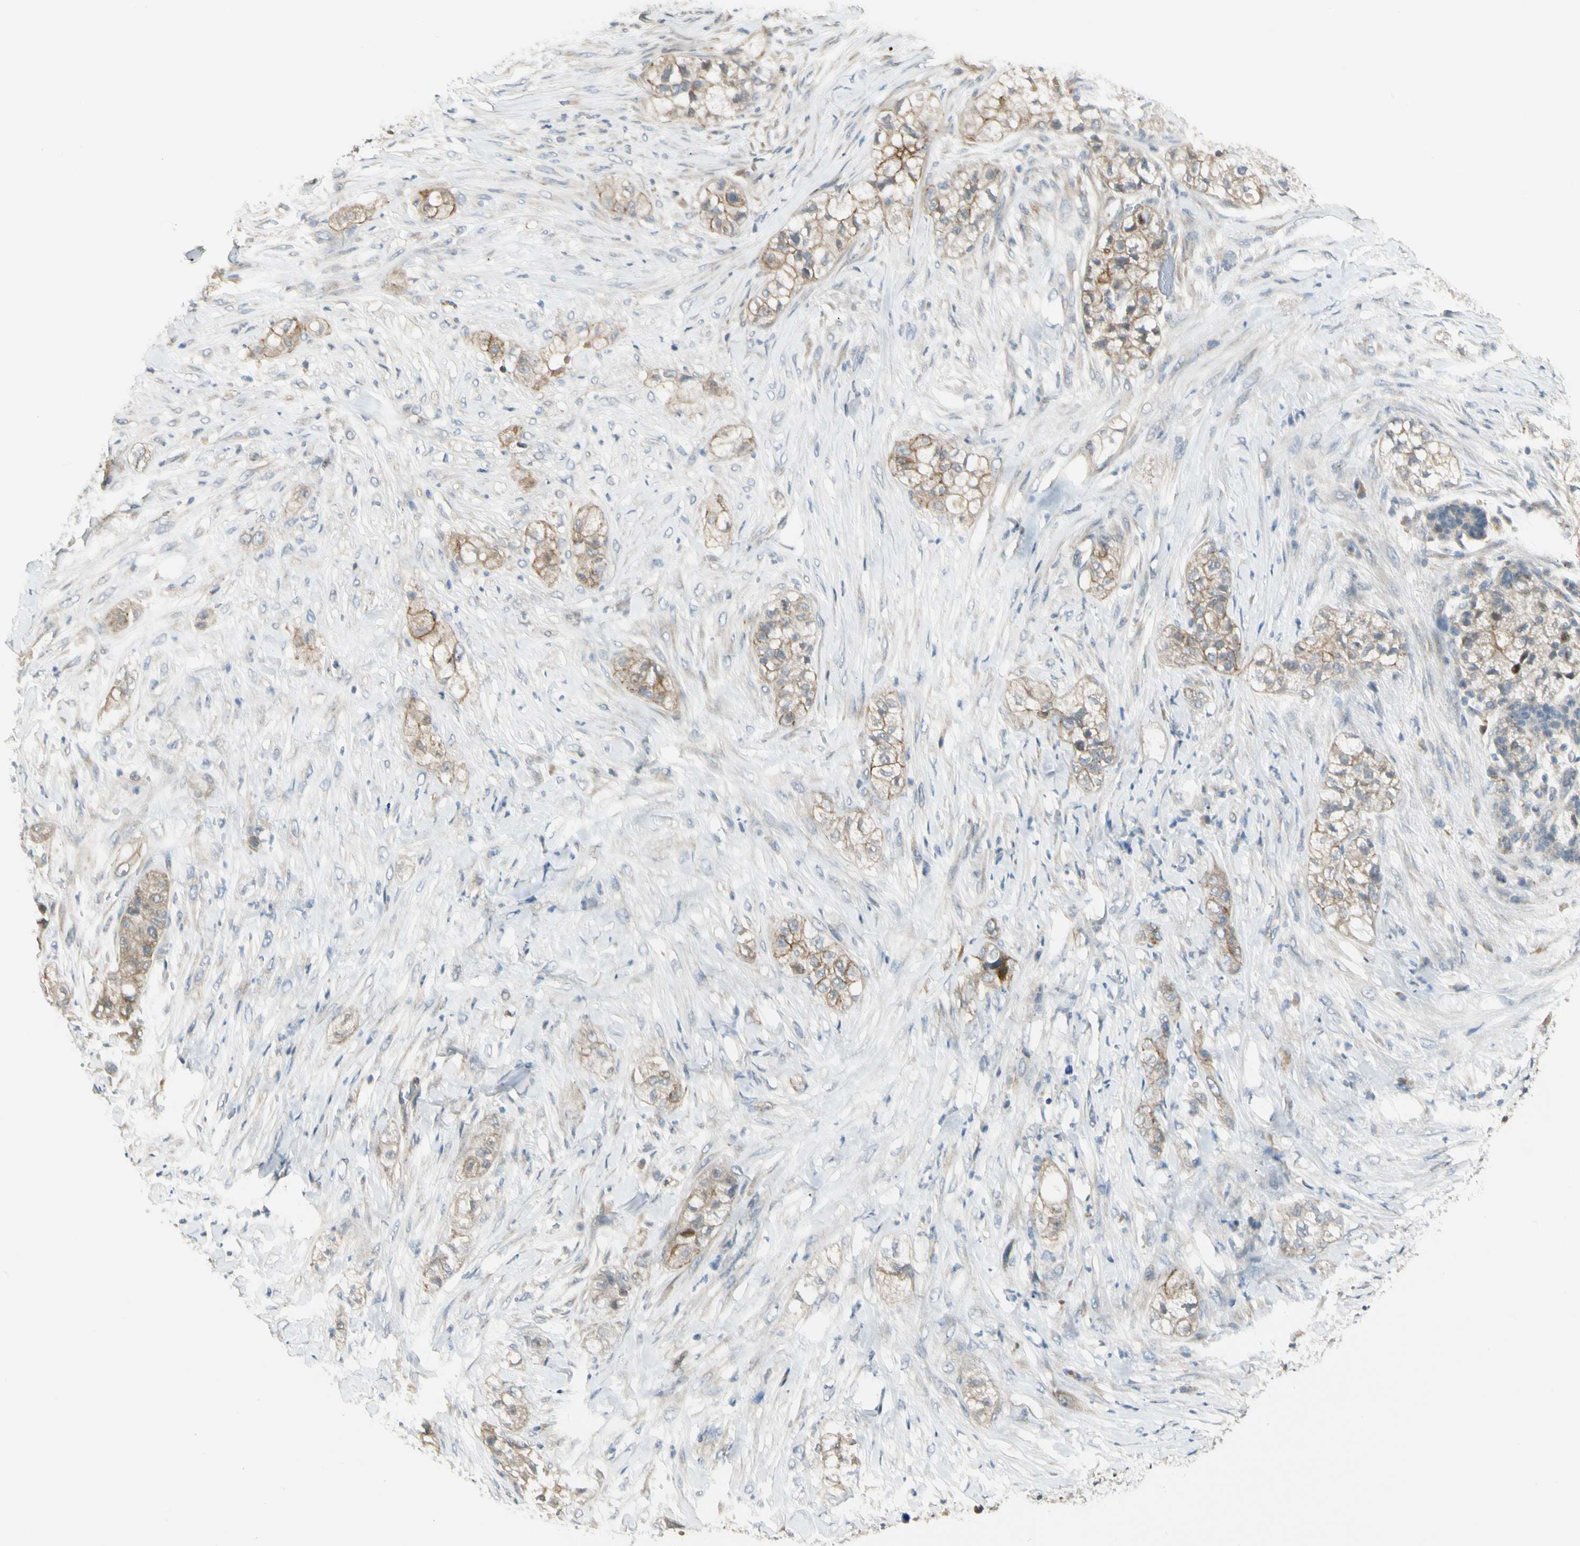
{"staining": {"intensity": "weak", "quantity": ">75%", "location": "cytoplasmic/membranous"}, "tissue": "pancreatic cancer", "cell_type": "Tumor cells", "image_type": "cancer", "snomed": [{"axis": "morphology", "description": "Adenocarcinoma, NOS"}, {"axis": "topography", "description": "Pancreas"}], "caption": "There is low levels of weak cytoplasmic/membranous positivity in tumor cells of pancreatic cancer, as demonstrated by immunohistochemical staining (brown color).", "gene": "P3H2", "patient": {"sex": "female", "age": 78}}